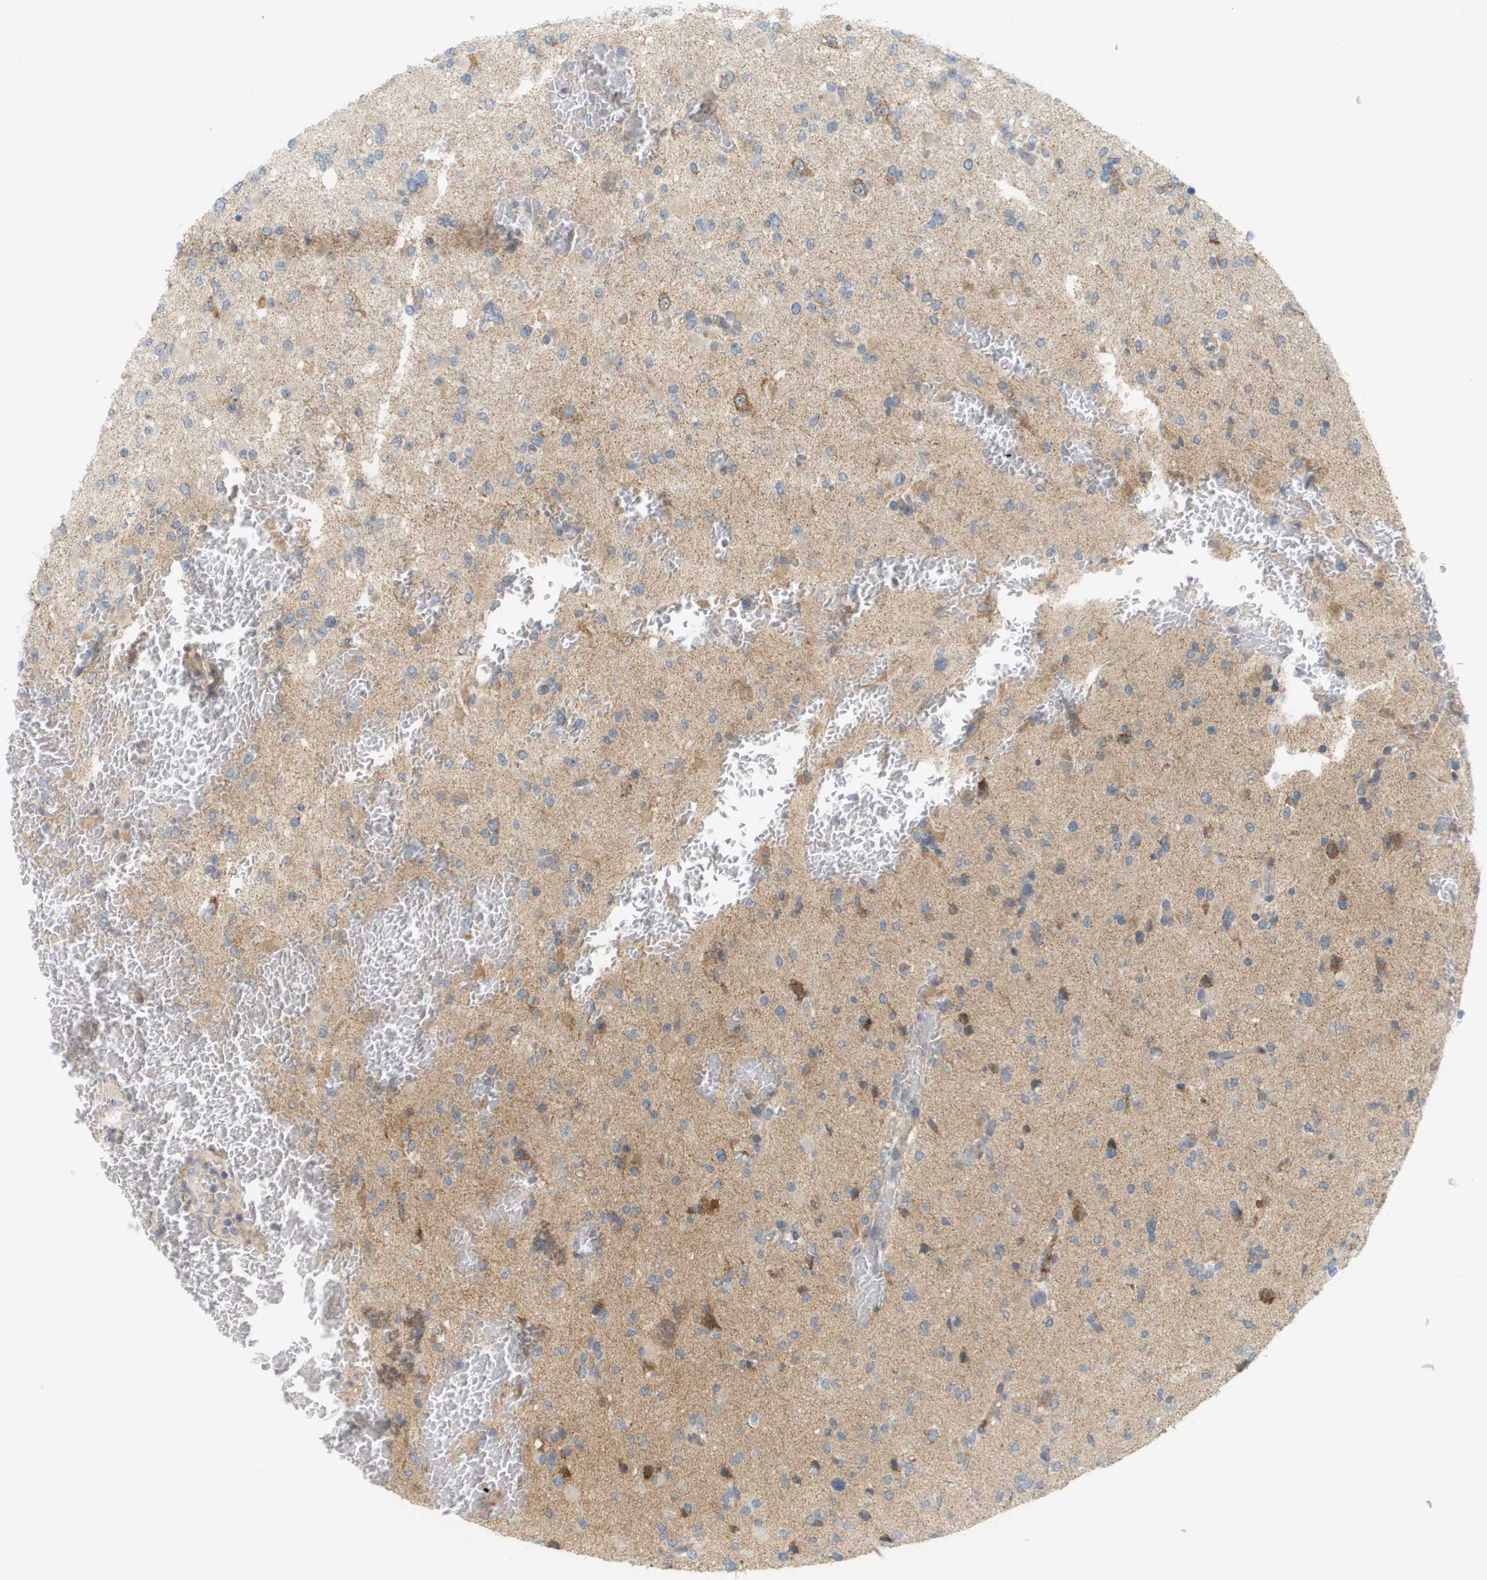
{"staining": {"intensity": "moderate", "quantity": "<25%", "location": "cytoplasmic/membranous"}, "tissue": "glioma", "cell_type": "Tumor cells", "image_type": "cancer", "snomed": [{"axis": "morphology", "description": "Glioma, malignant, Low grade"}, {"axis": "topography", "description": "Brain"}], "caption": "Malignant glioma (low-grade) was stained to show a protein in brown. There is low levels of moderate cytoplasmic/membranous staining in about <25% of tumor cells.", "gene": "PROC", "patient": {"sex": "female", "age": 22}}